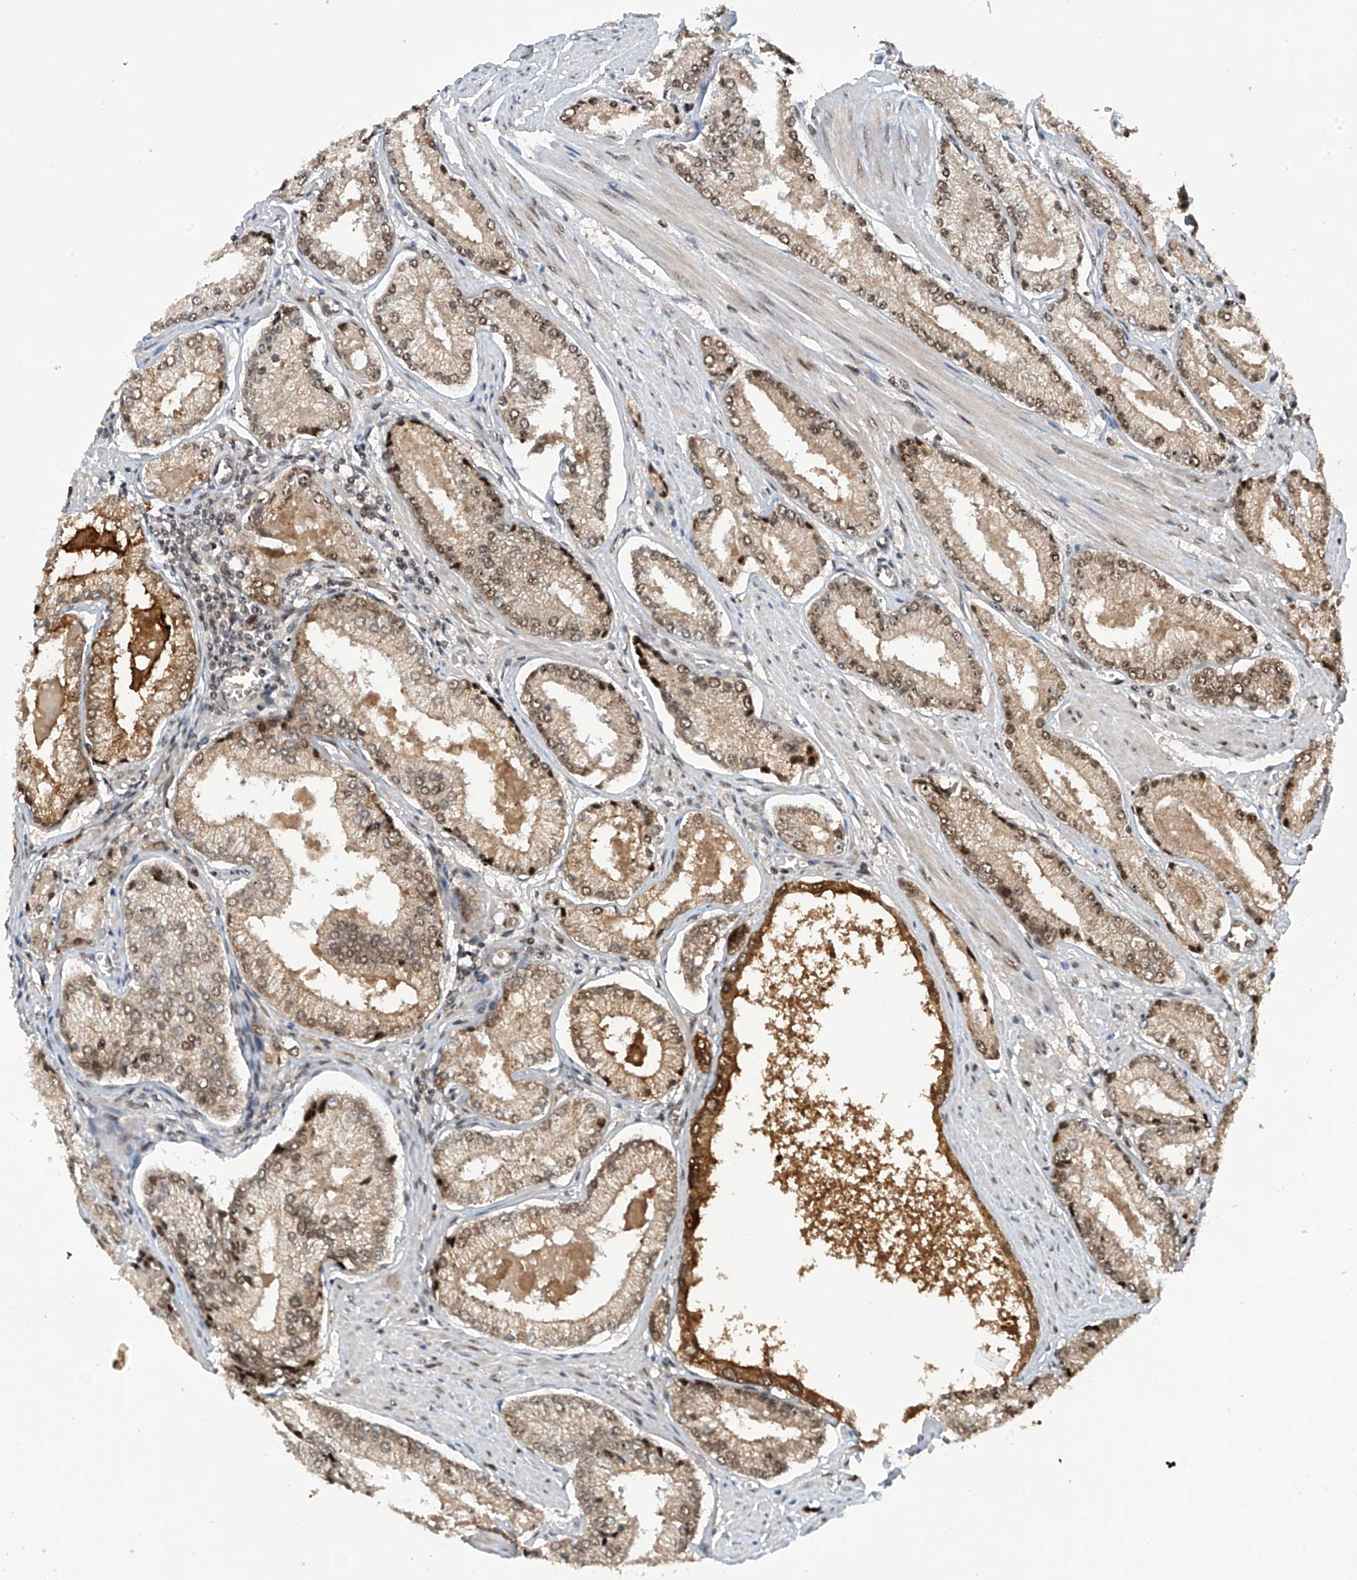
{"staining": {"intensity": "moderate", "quantity": ">75%", "location": "cytoplasmic/membranous,nuclear"}, "tissue": "prostate cancer", "cell_type": "Tumor cells", "image_type": "cancer", "snomed": [{"axis": "morphology", "description": "Adenocarcinoma, Low grade"}, {"axis": "topography", "description": "Prostate"}], "caption": "Immunohistochemistry (DAB) staining of adenocarcinoma (low-grade) (prostate) exhibits moderate cytoplasmic/membranous and nuclear protein expression in approximately >75% of tumor cells.", "gene": "RPAIN", "patient": {"sex": "male", "age": 54}}